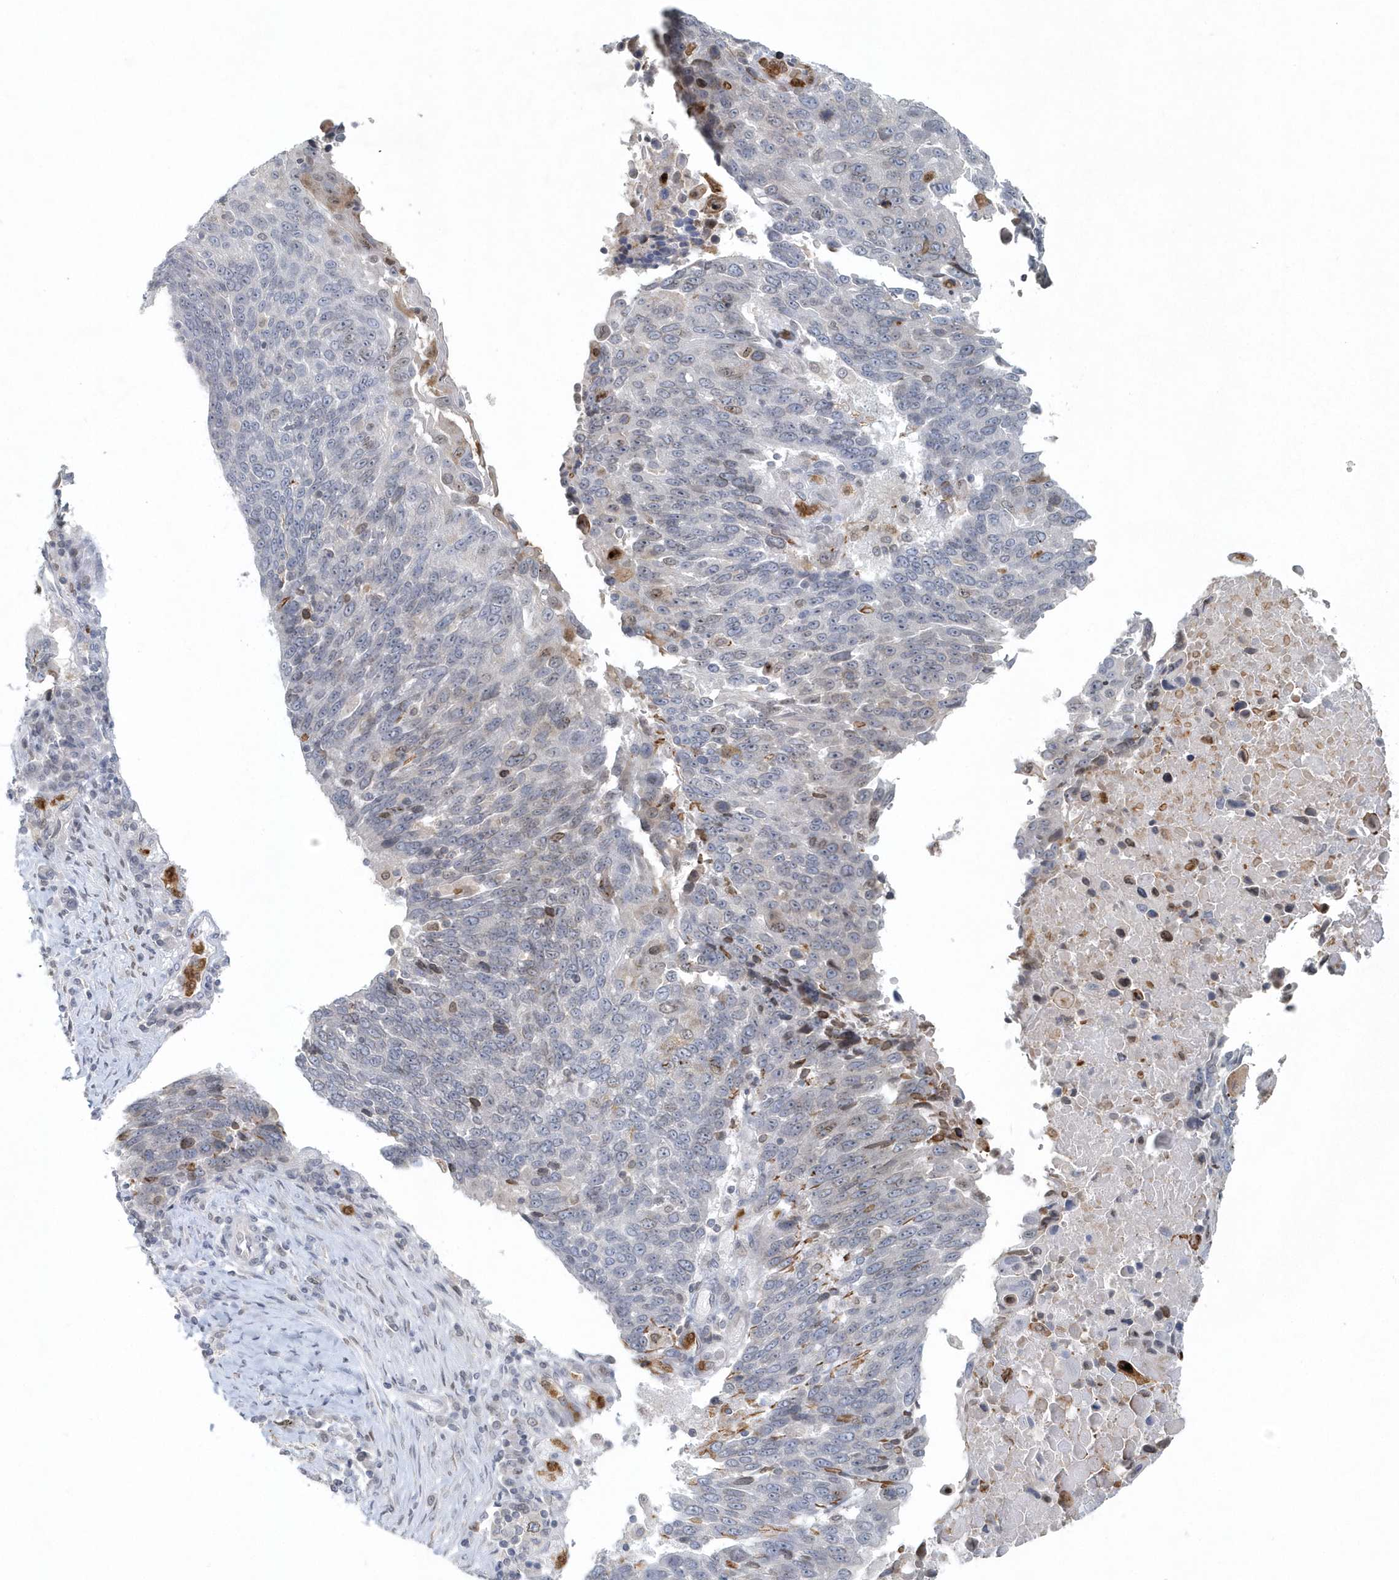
{"staining": {"intensity": "moderate", "quantity": "<25%", "location": "nuclear"}, "tissue": "lung cancer", "cell_type": "Tumor cells", "image_type": "cancer", "snomed": [{"axis": "morphology", "description": "Squamous cell carcinoma, NOS"}, {"axis": "topography", "description": "Lung"}], "caption": "A high-resolution micrograph shows IHC staining of lung squamous cell carcinoma, which reveals moderate nuclear staining in approximately <25% of tumor cells.", "gene": "NUP54", "patient": {"sex": "male", "age": 66}}